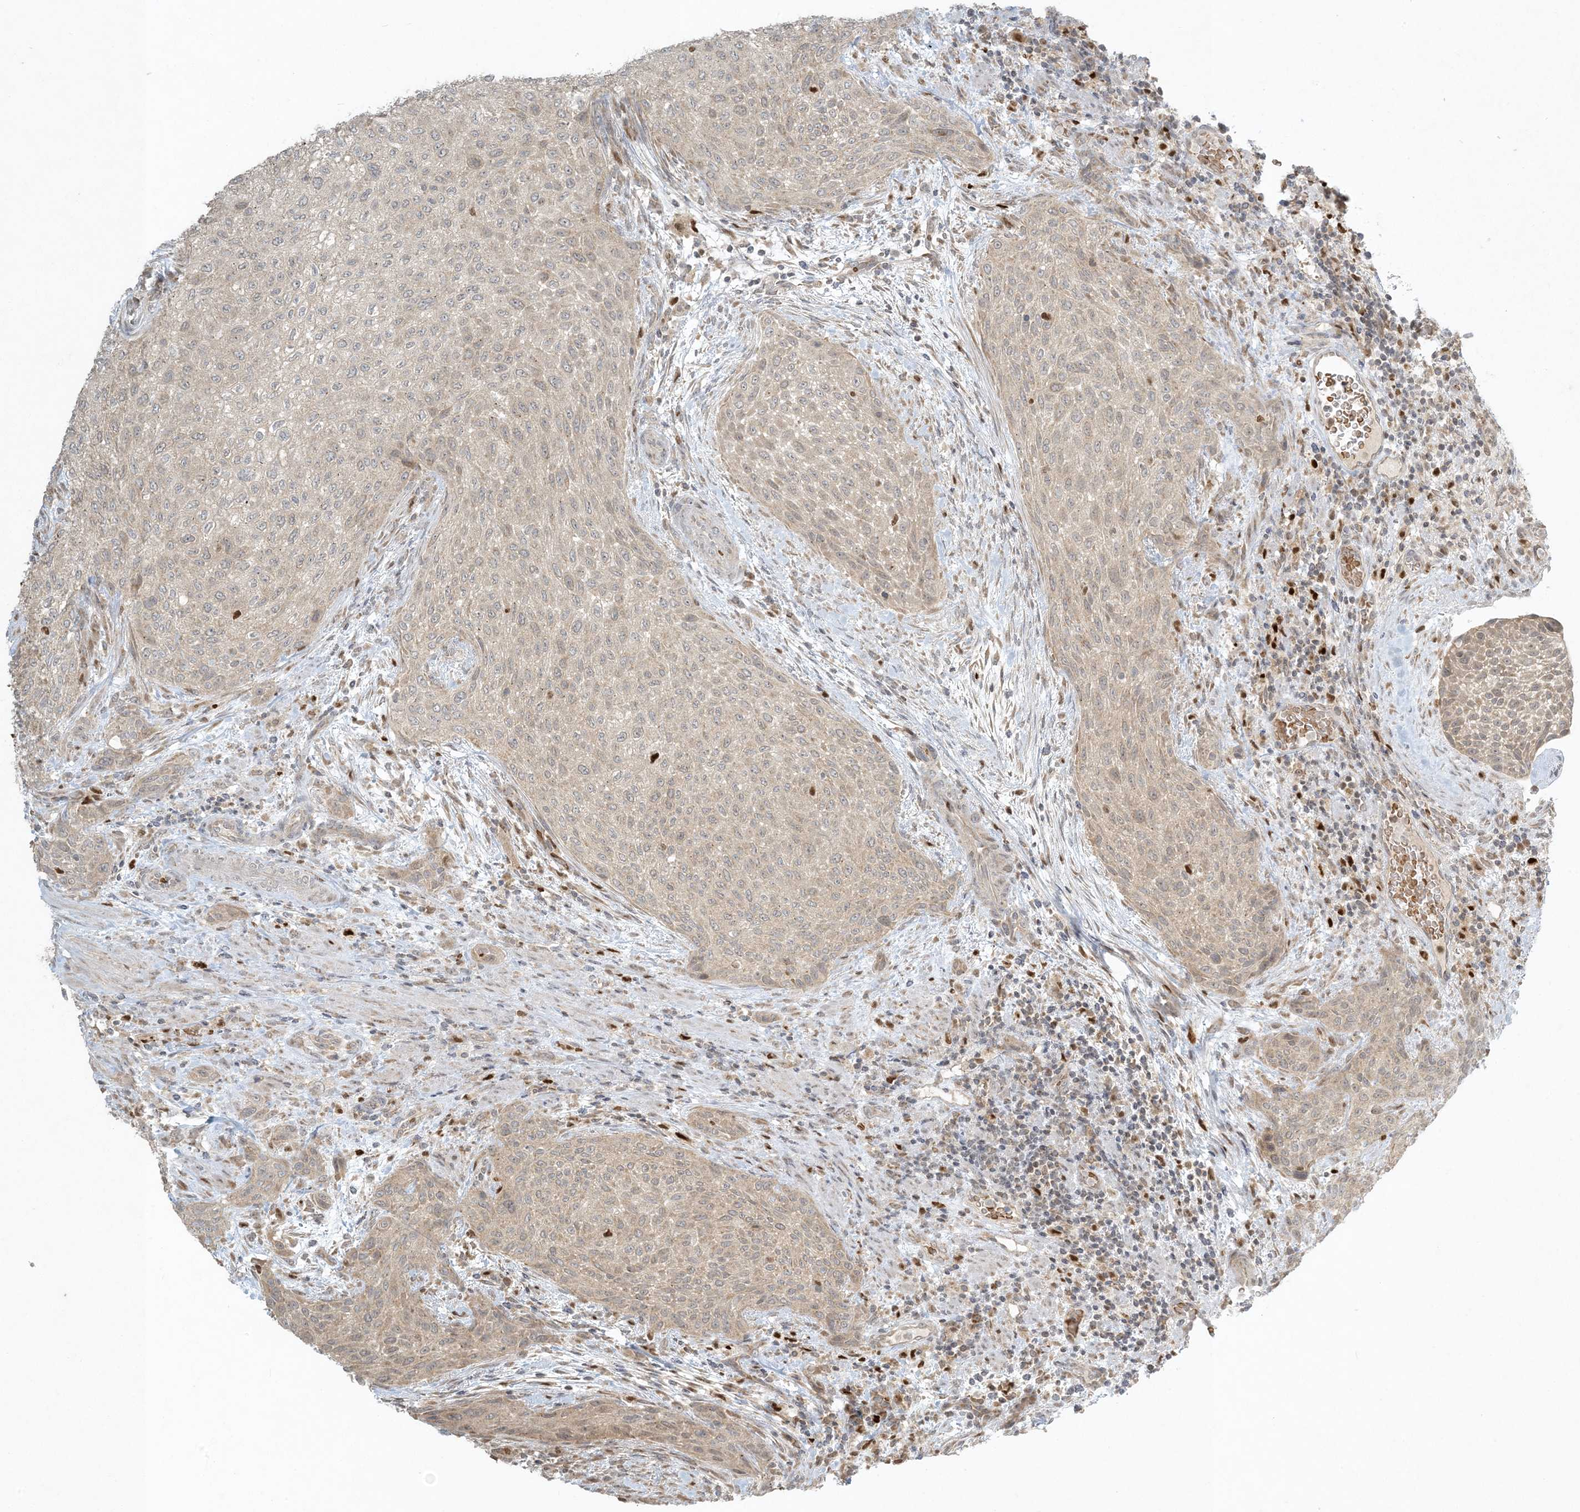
{"staining": {"intensity": "weak", "quantity": "25%-75%", "location": "cytoplasmic/membranous"}, "tissue": "urothelial cancer", "cell_type": "Tumor cells", "image_type": "cancer", "snomed": [{"axis": "morphology", "description": "Urothelial carcinoma, High grade"}, {"axis": "topography", "description": "Urinary bladder"}], "caption": "A brown stain shows weak cytoplasmic/membranous positivity of a protein in urothelial cancer tumor cells. (DAB IHC, brown staining for protein, blue staining for nuclei).", "gene": "CTDNEP1", "patient": {"sex": "male", "age": 35}}